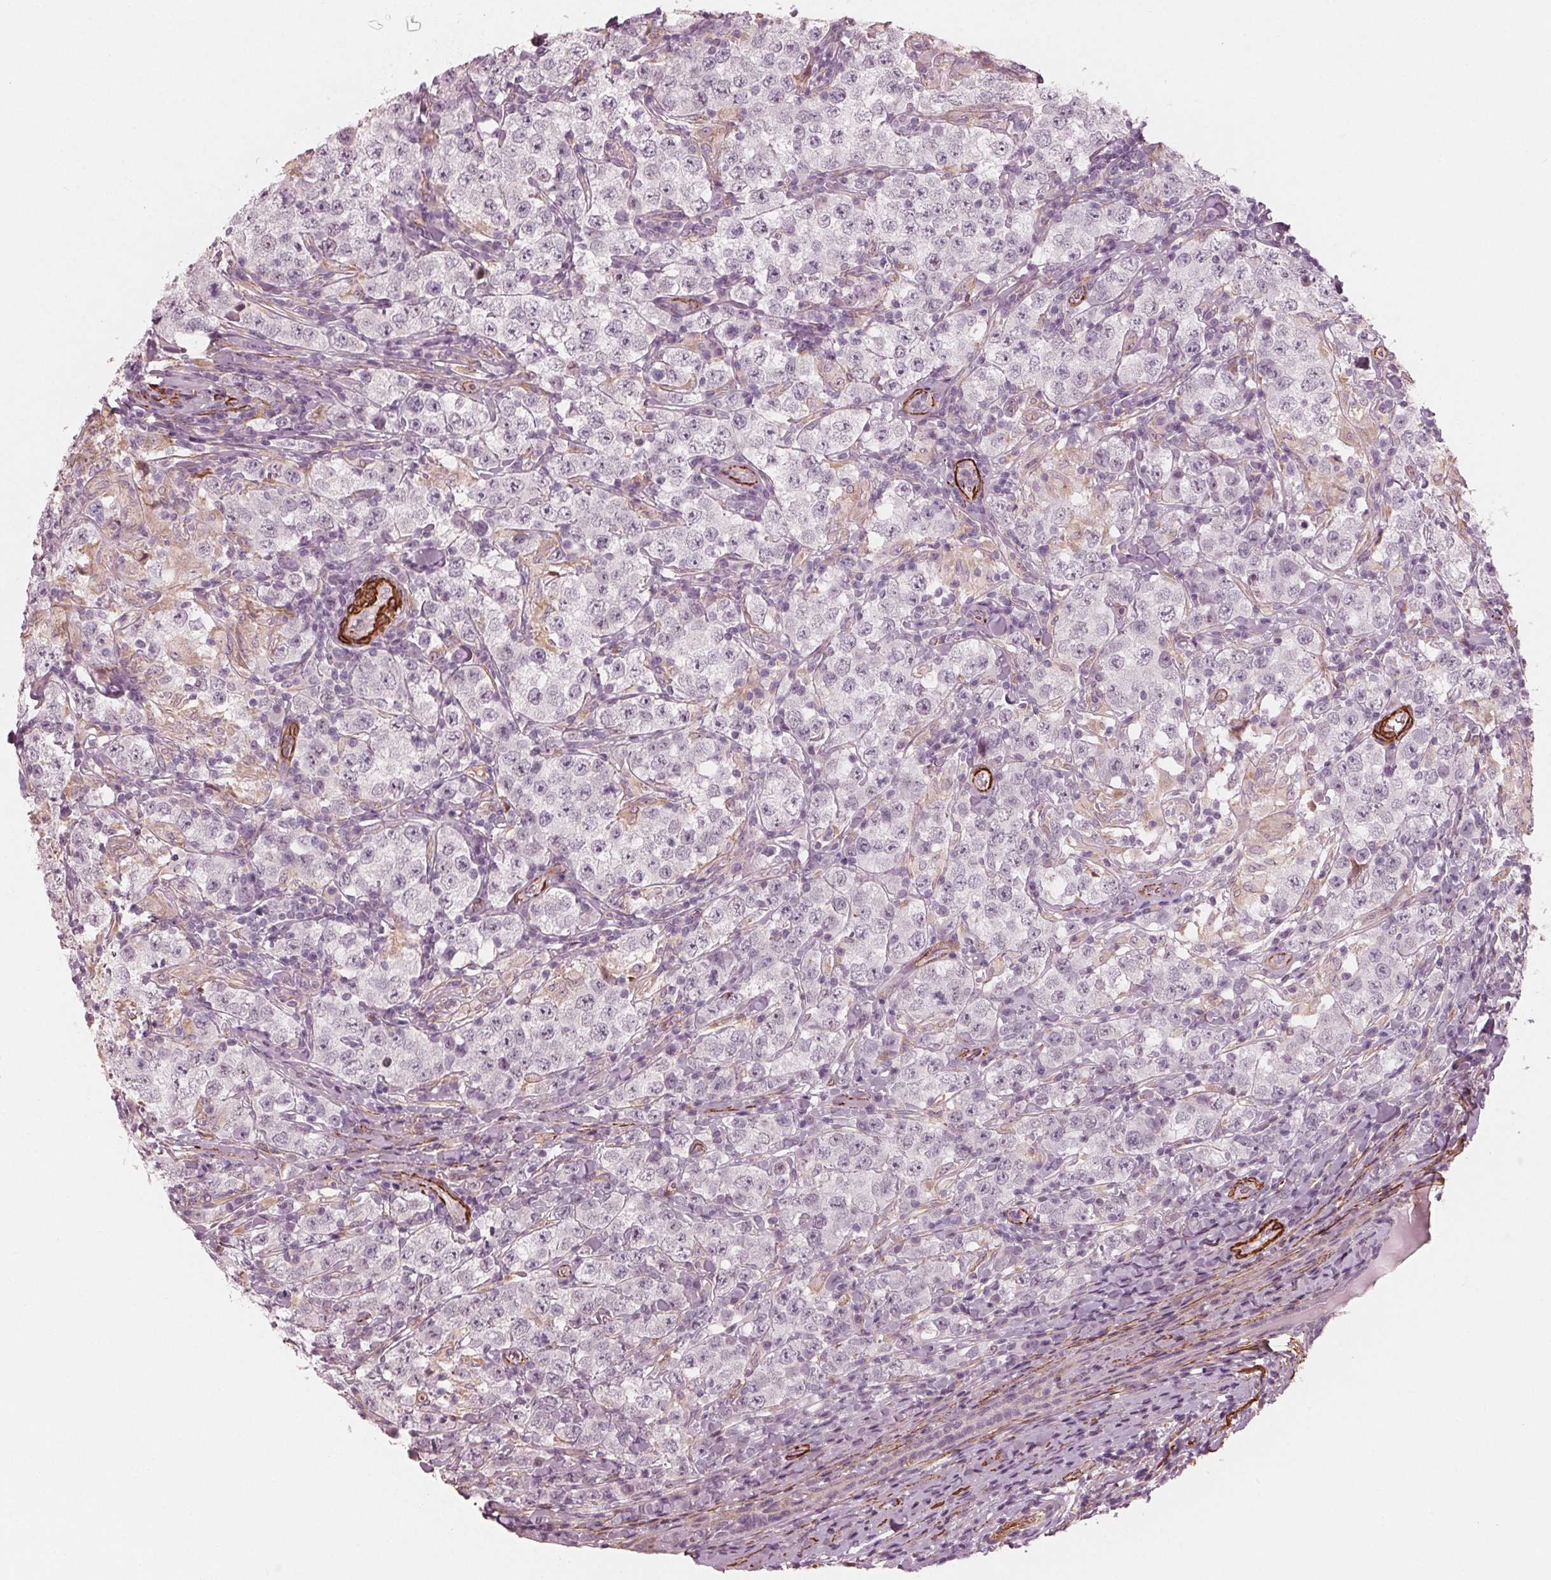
{"staining": {"intensity": "negative", "quantity": "none", "location": "none"}, "tissue": "testis cancer", "cell_type": "Tumor cells", "image_type": "cancer", "snomed": [{"axis": "morphology", "description": "Seminoma, NOS"}, {"axis": "morphology", "description": "Carcinoma, Embryonal, NOS"}, {"axis": "topography", "description": "Testis"}], "caption": "Testis embryonal carcinoma was stained to show a protein in brown. There is no significant positivity in tumor cells. Nuclei are stained in blue.", "gene": "MIER3", "patient": {"sex": "male", "age": 41}}